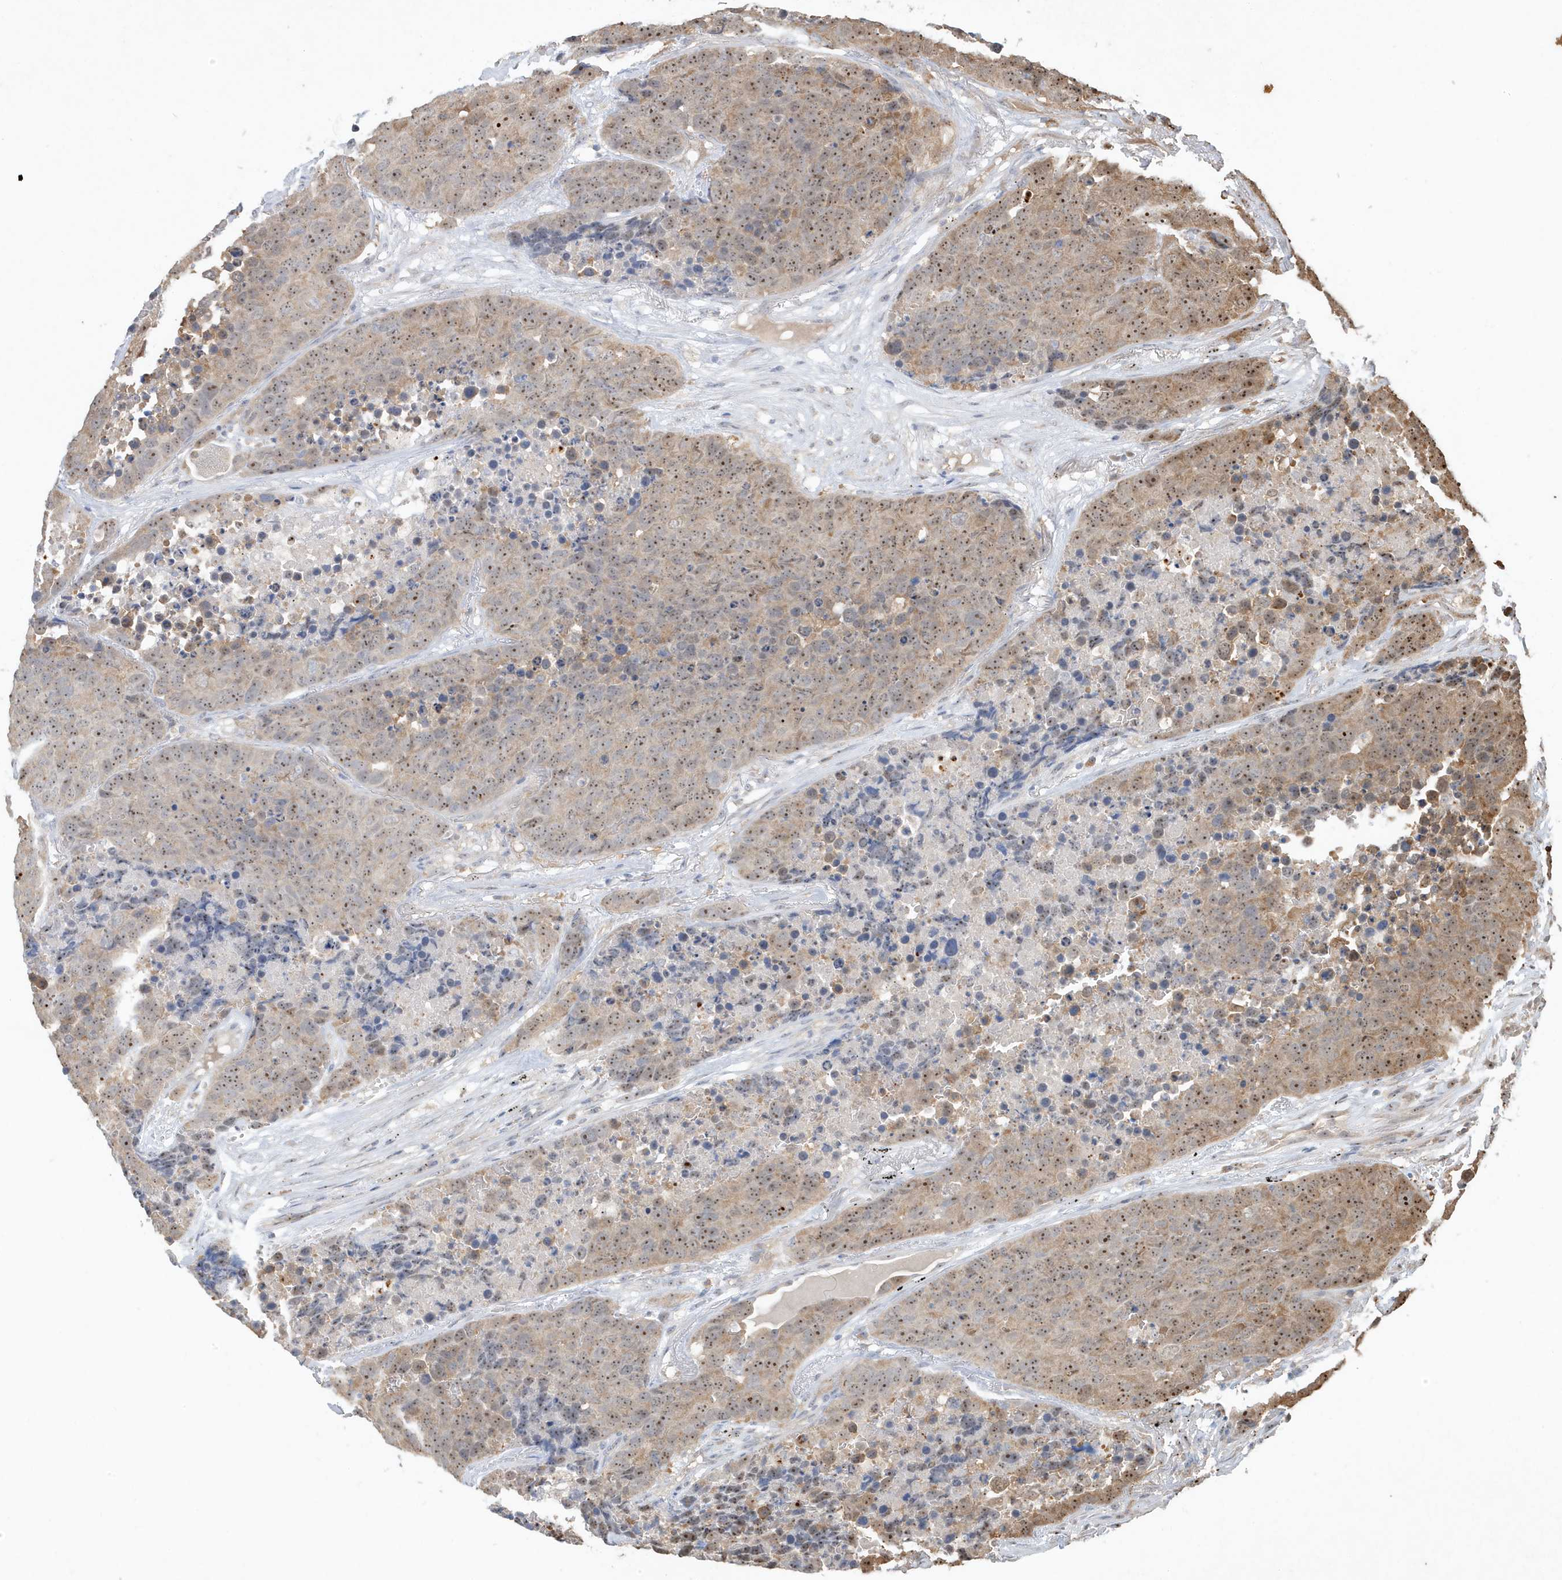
{"staining": {"intensity": "moderate", "quantity": ">75%", "location": "cytoplasmic/membranous,nuclear"}, "tissue": "carcinoid", "cell_type": "Tumor cells", "image_type": "cancer", "snomed": [{"axis": "morphology", "description": "Carcinoid, malignant, NOS"}, {"axis": "topography", "description": "Lung"}], "caption": "A brown stain shows moderate cytoplasmic/membranous and nuclear staining of a protein in malignant carcinoid tumor cells. The protein of interest is stained brown, and the nuclei are stained in blue (DAB (3,3'-diaminobenzidine) IHC with brightfield microscopy, high magnification).", "gene": "ABCB9", "patient": {"sex": "male", "age": 60}}